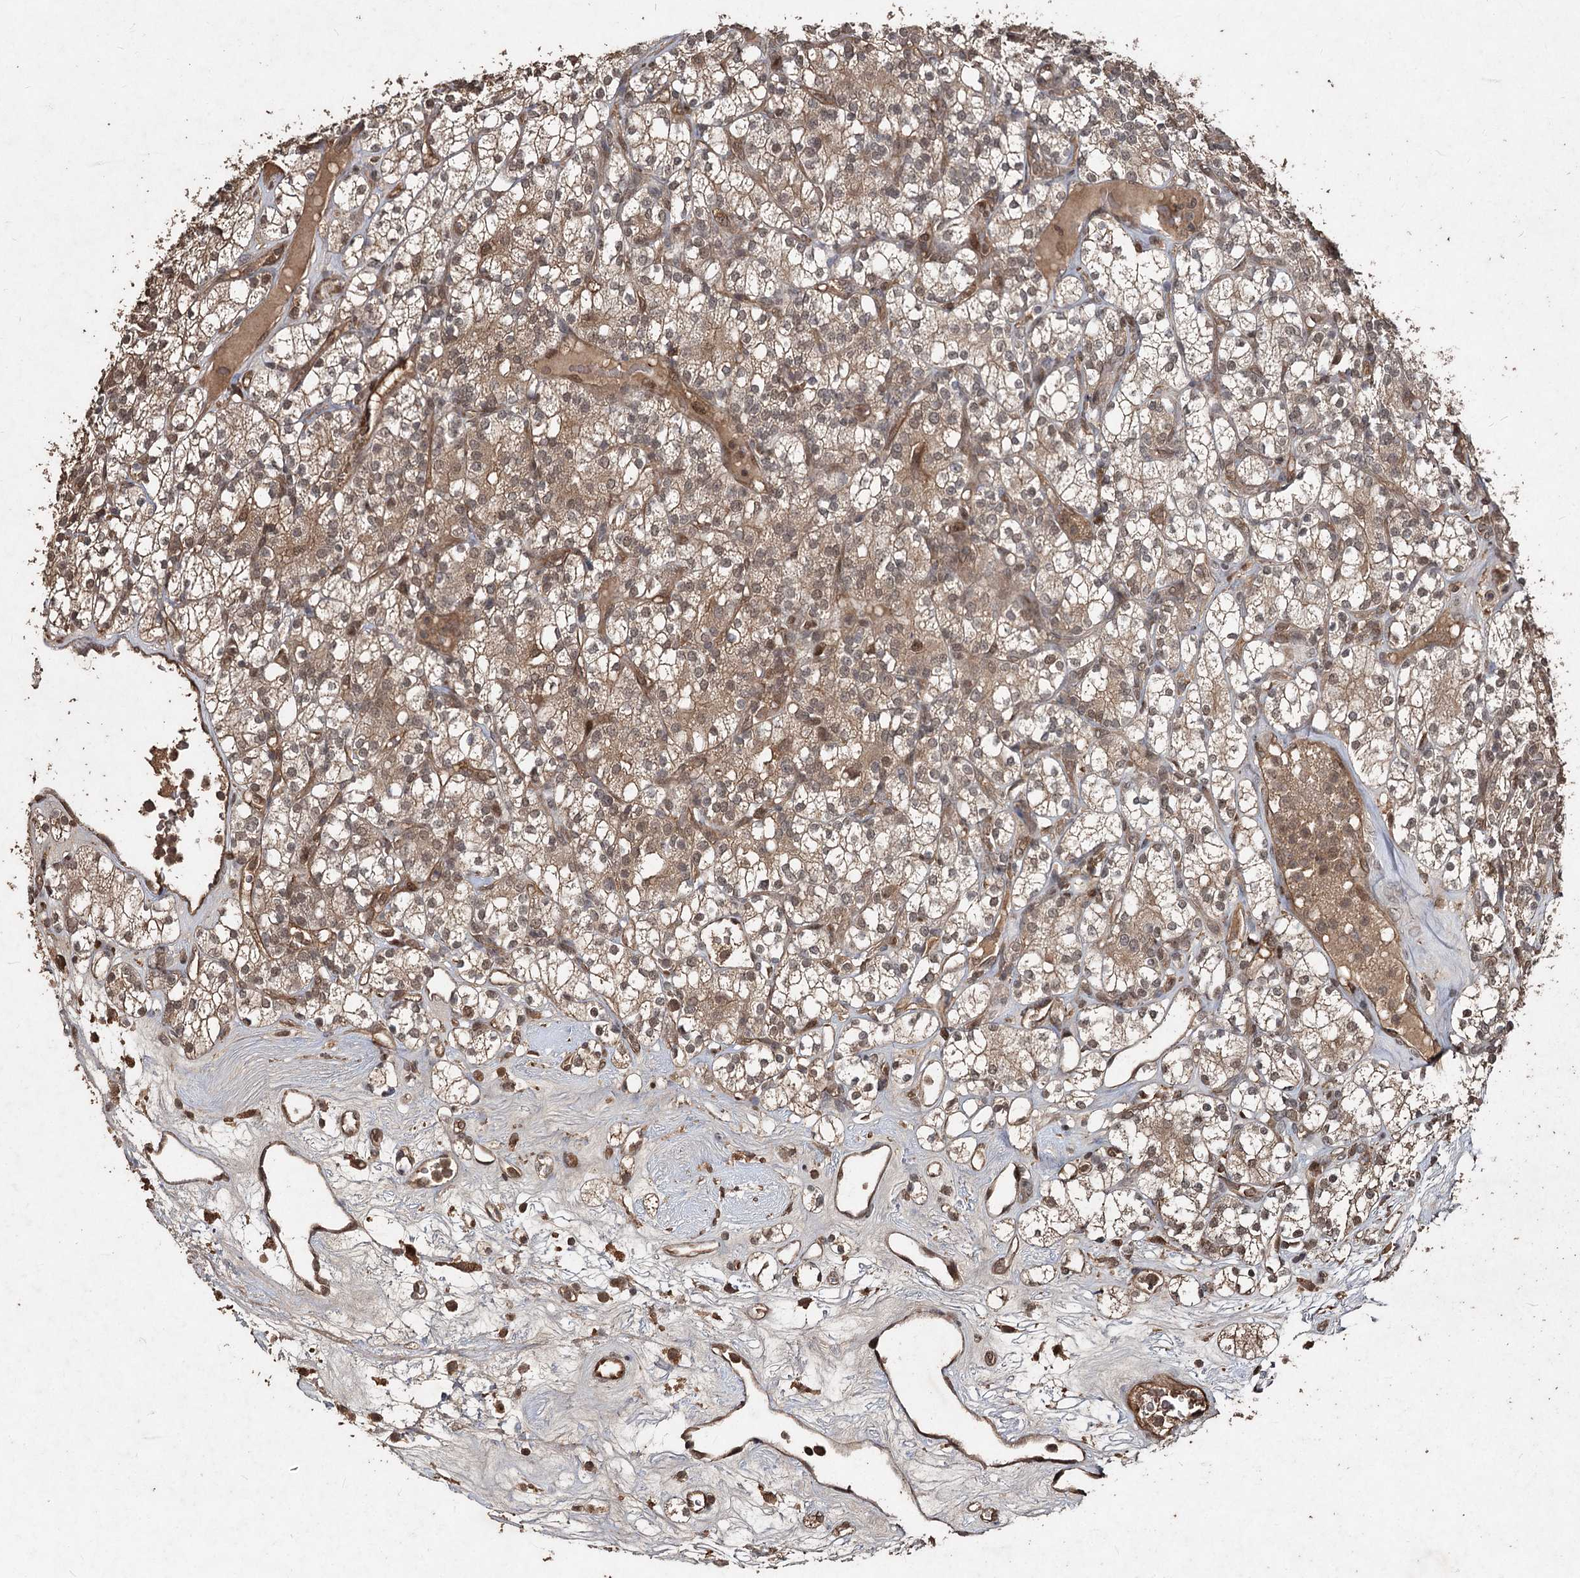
{"staining": {"intensity": "moderate", "quantity": ">75%", "location": "cytoplasmic/membranous,nuclear"}, "tissue": "renal cancer", "cell_type": "Tumor cells", "image_type": "cancer", "snomed": [{"axis": "morphology", "description": "Adenocarcinoma, NOS"}, {"axis": "topography", "description": "Kidney"}], "caption": "Protein staining exhibits moderate cytoplasmic/membranous and nuclear staining in approximately >75% of tumor cells in renal cancer (adenocarcinoma).", "gene": "FBXO7", "patient": {"sex": "male", "age": 77}}